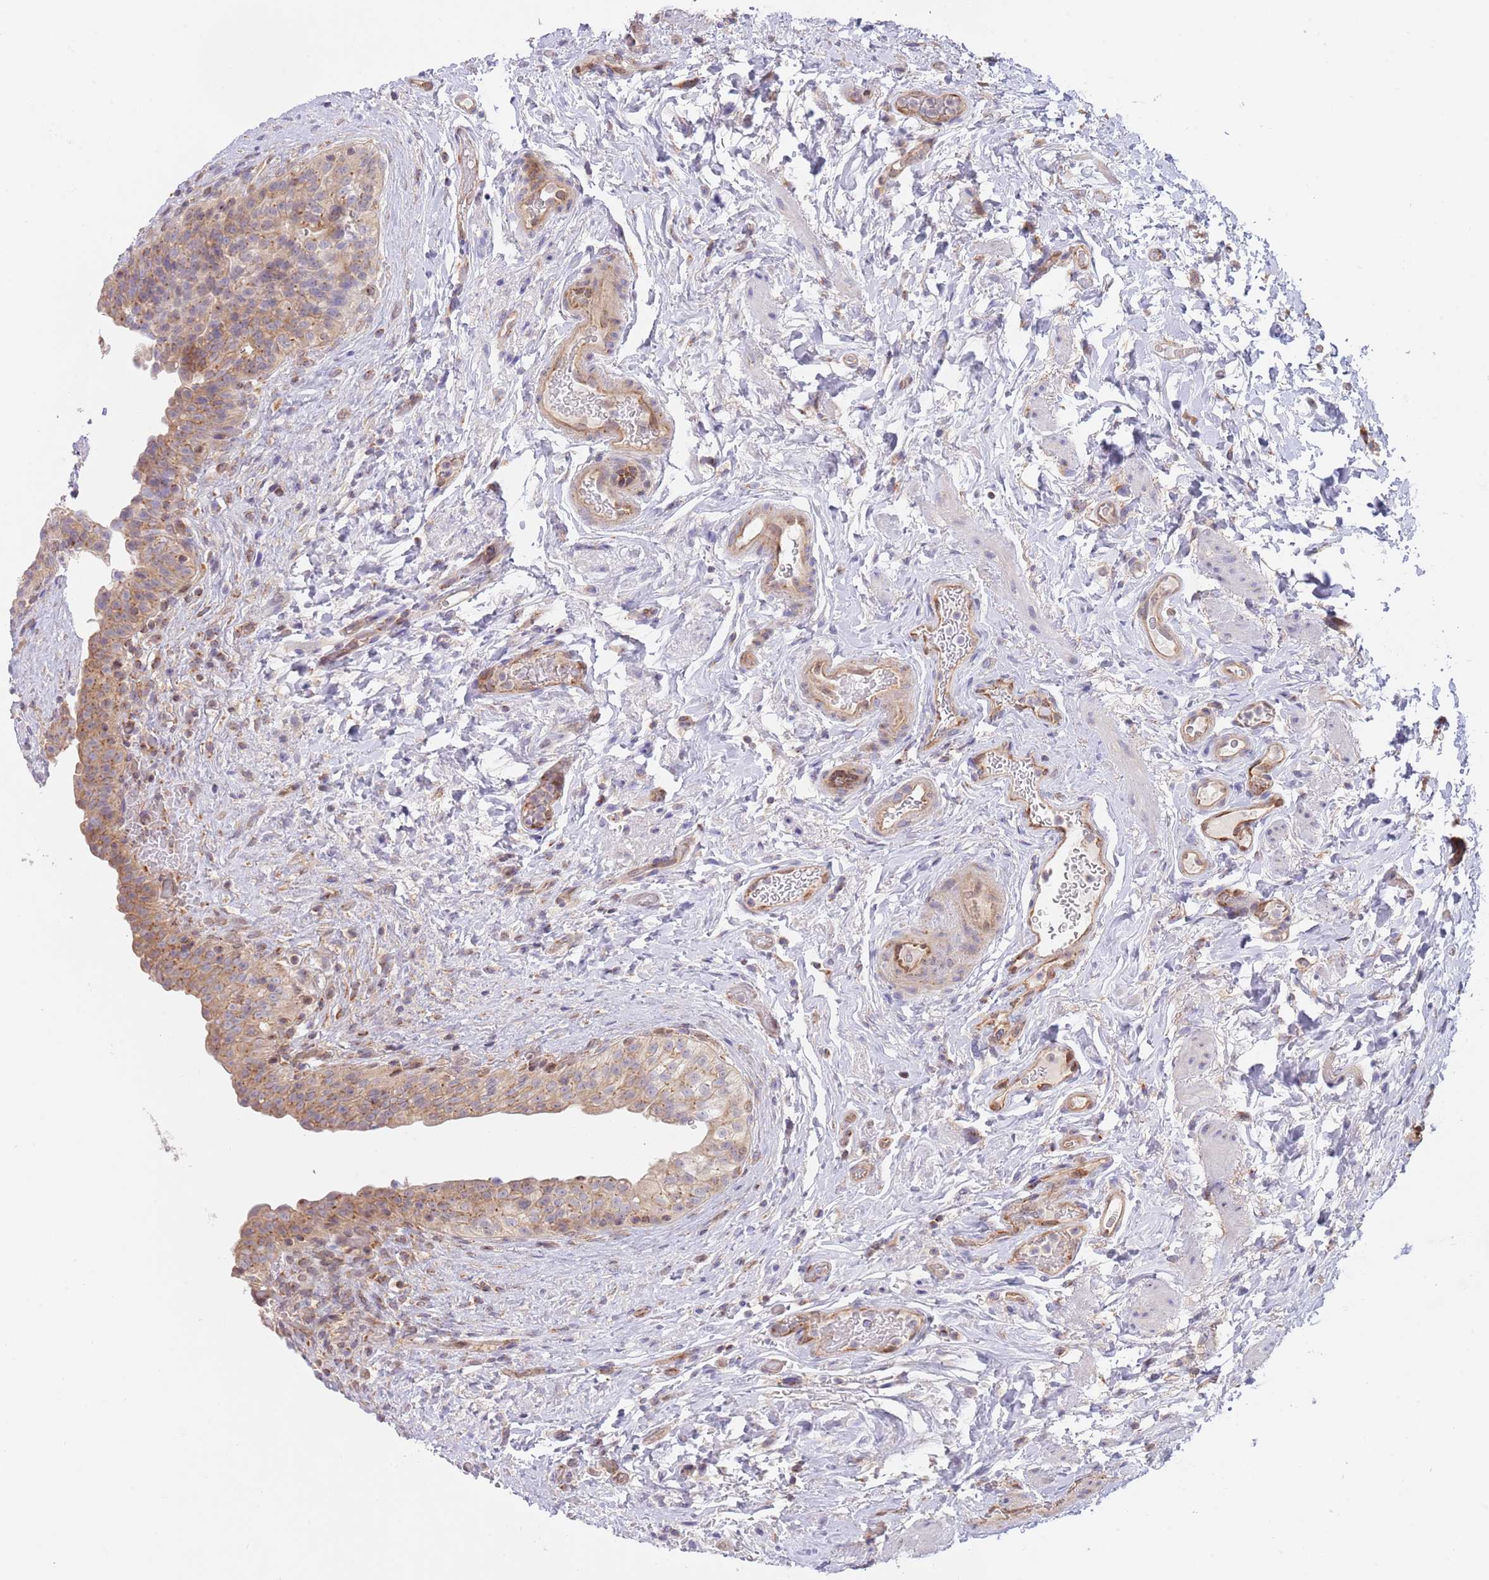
{"staining": {"intensity": "weak", "quantity": ">75%", "location": "cytoplasmic/membranous"}, "tissue": "urinary bladder", "cell_type": "Urothelial cells", "image_type": "normal", "snomed": [{"axis": "morphology", "description": "Normal tissue, NOS"}, {"axis": "topography", "description": "Urinary bladder"}], "caption": "Urothelial cells demonstrate weak cytoplasmic/membranous positivity in about >75% of cells in normal urinary bladder.", "gene": "GUK1", "patient": {"sex": "male", "age": 69}}